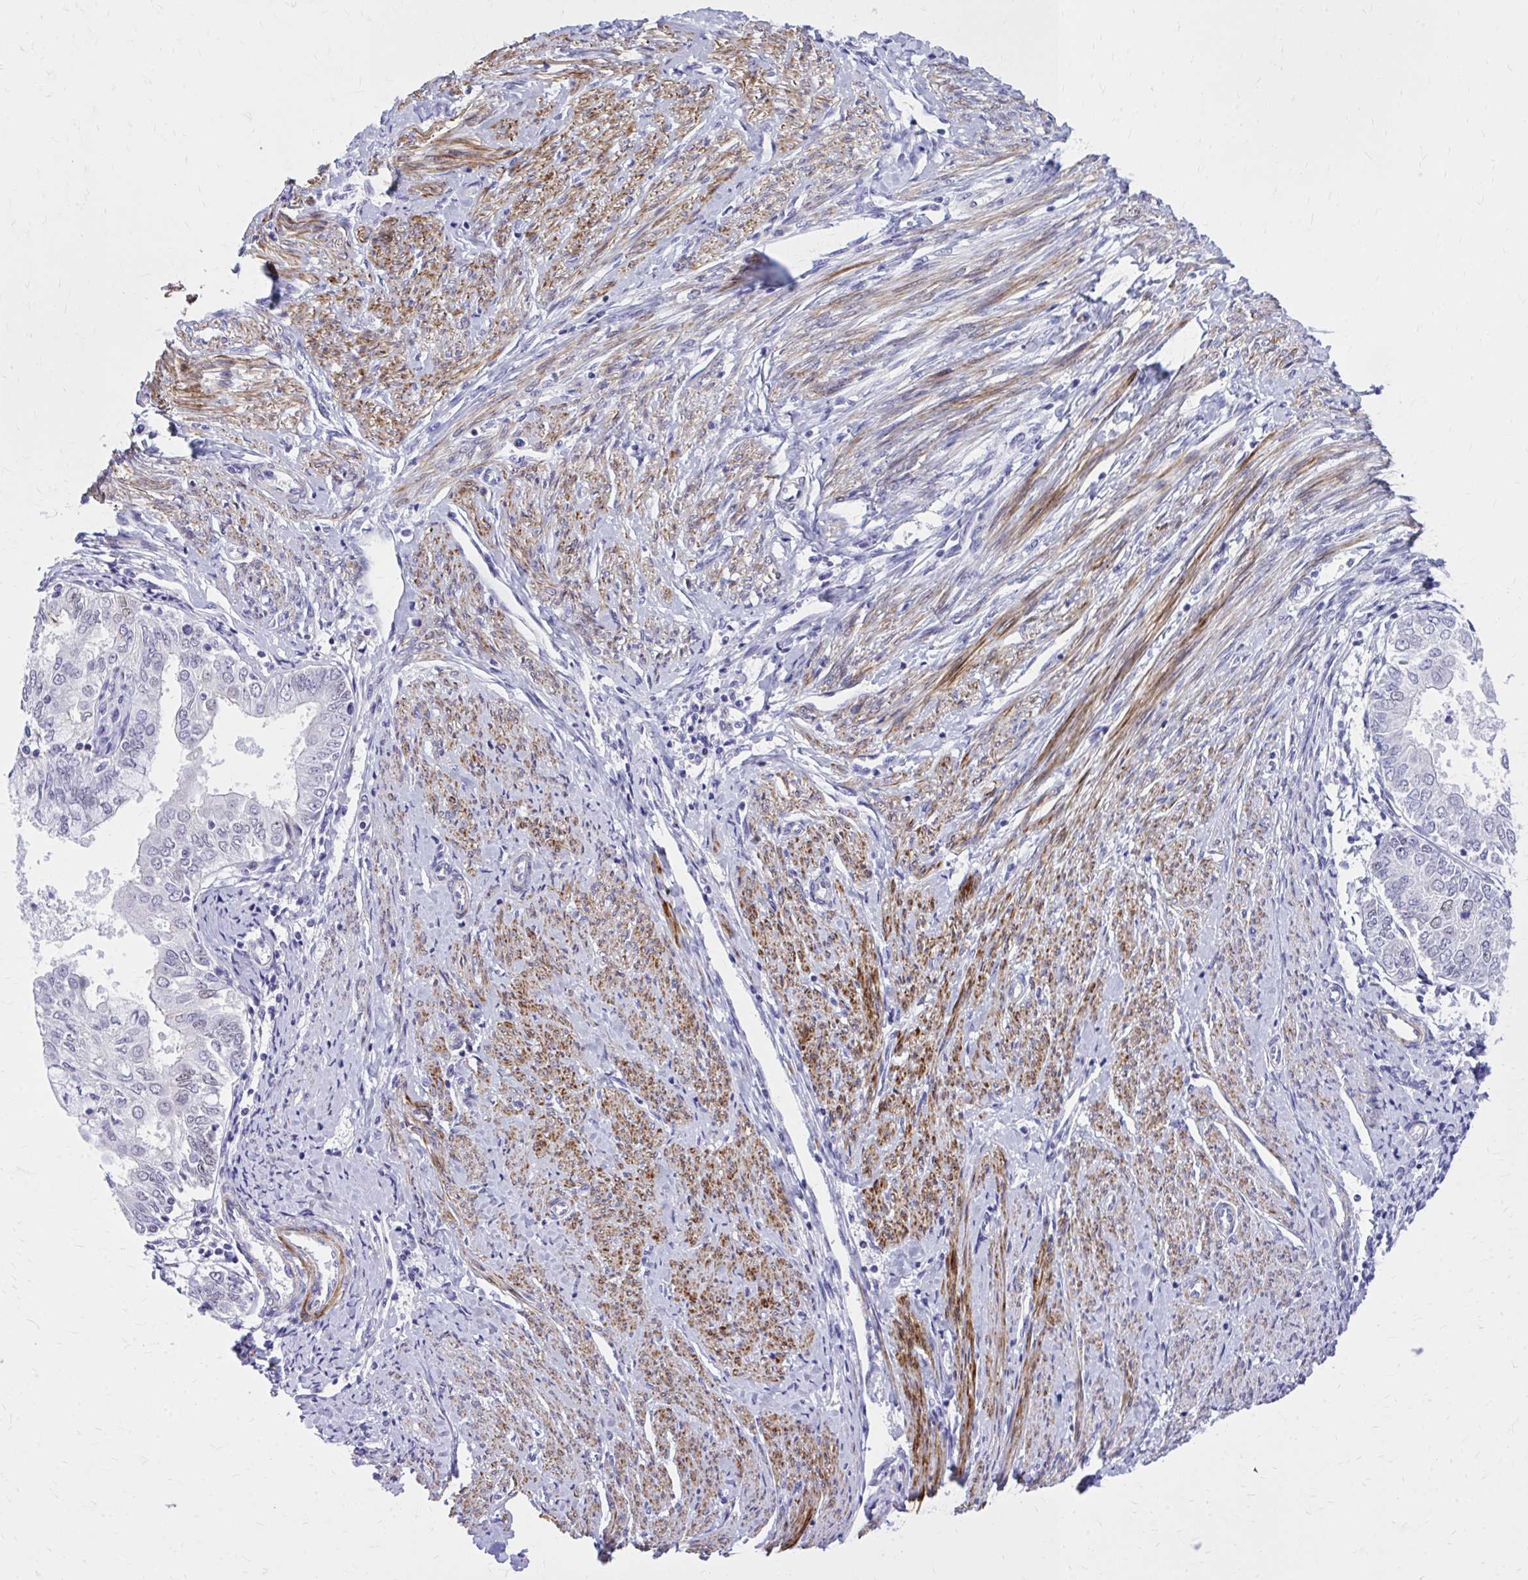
{"staining": {"intensity": "negative", "quantity": "none", "location": "none"}, "tissue": "endometrial cancer", "cell_type": "Tumor cells", "image_type": "cancer", "snomed": [{"axis": "morphology", "description": "Adenocarcinoma, NOS"}, {"axis": "topography", "description": "Endometrium"}], "caption": "A high-resolution histopathology image shows IHC staining of adenocarcinoma (endometrial), which reveals no significant staining in tumor cells.", "gene": "ZBTB25", "patient": {"sex": "female", "age": 68}}